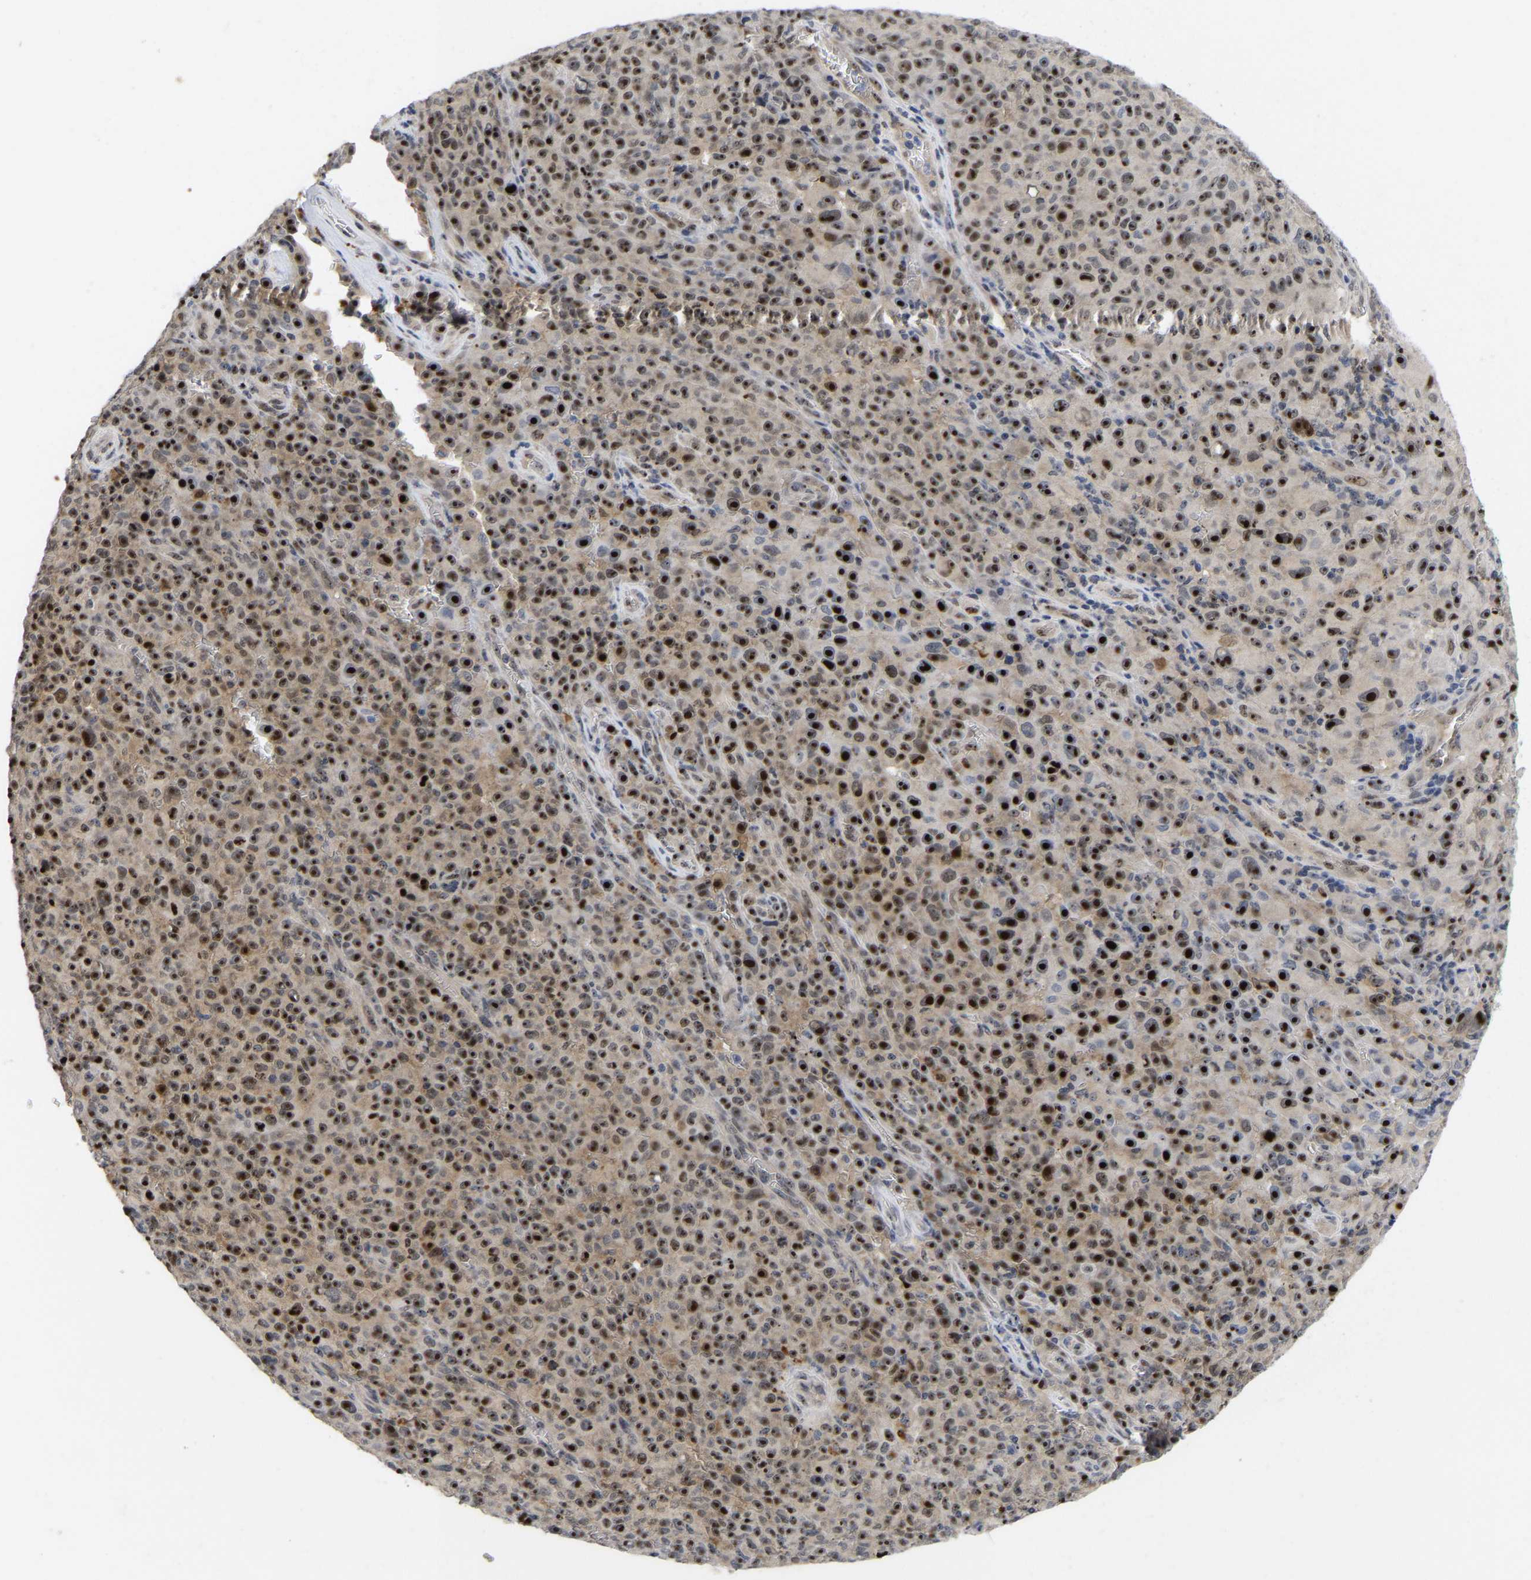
{"staining": {"intensity": "strong", "quantity": ">75%", "location": "nuclear"}, "tissue": "melanoma", "cell_type": "Tumor cells", "image_type": "cancer", "snomed": [{"axis": "morphology", "description": "Malignant melanoma, NOS"}, {"axis": "topography", "description": "Skin"}], "caption": "Human malignant melanoma stained with a brown dye demonstrates strong nuclear positive positivity in approximately >75% of tumor cells.", "gene": "NLE1", "patient": {"sex": "female", "age": 82}}